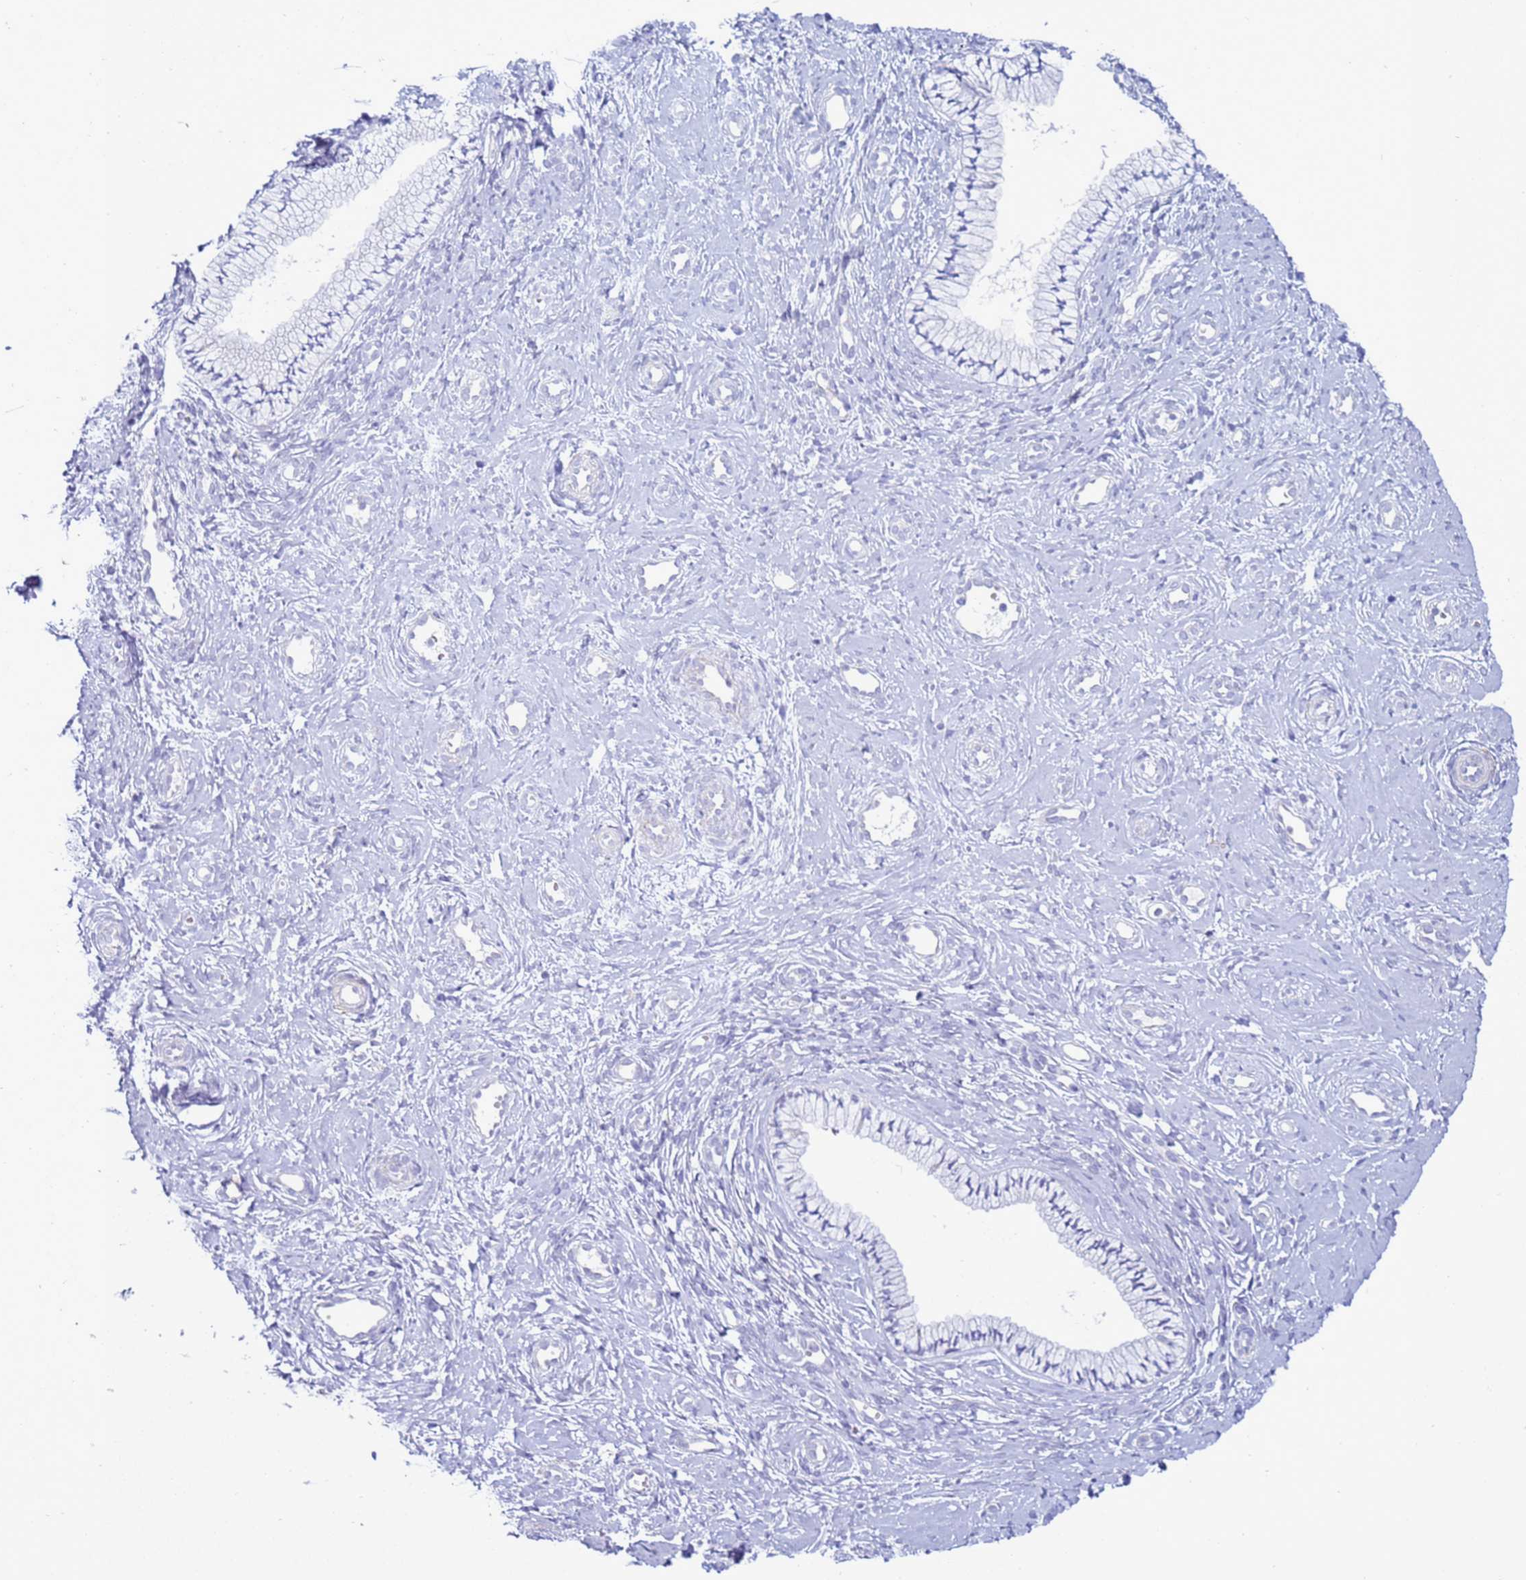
{"staining": {"intensity": "negative", "quantity": "none", "location": "none"}, "tissue": "cervix", "cell_type": "Glandular cells", "image_type": "normal", "snomed": [{"axis": "morphology", "description": "Normal tissue, NOS"}, {"axis": "topography", "description": "Cervix"}], "caption": "This is an immunohistochemistry micrograph of normal human cervix. There is no staining in glandular cells.", "gene": "ABHD17B", "patient": {"sex": "female", "age": 57}}